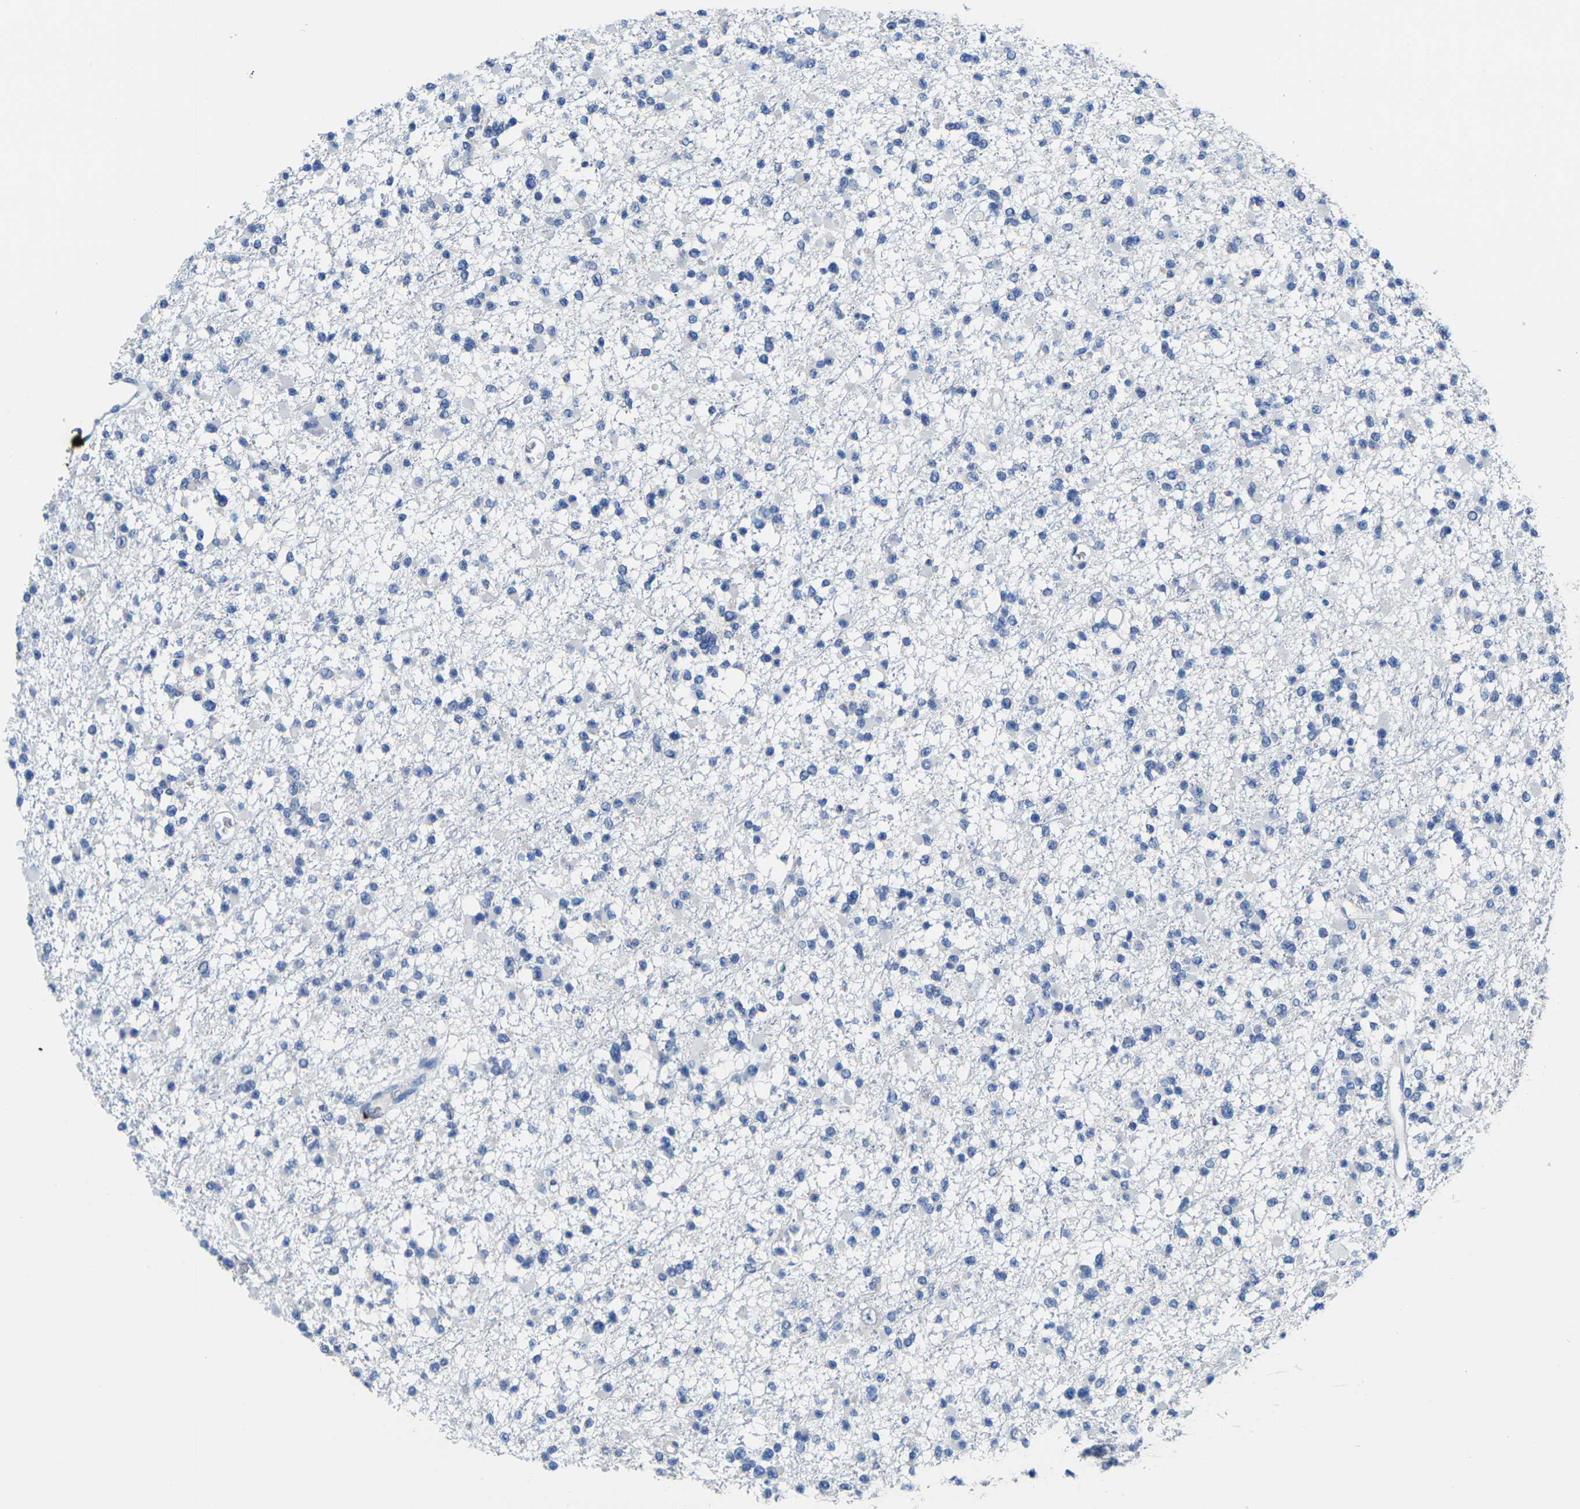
{"staining": {"intensity": "negative", "quantity": "none", "location": "none"}, "tissue": "glioma", "cell_type": "Tumor cells", "image_type": "cancer", "snomed": [{"axis": "morphology", "description": "Glioma, malignant, Low grade"}, {"axis": "topography", "description": "Brain"}], "caption": "A photomicrograph of glioma stained for a protein demonstrates no brown staining in tumor cells.", "gene": "S100A9", "patient": {"sex": "female", "age": 22}}